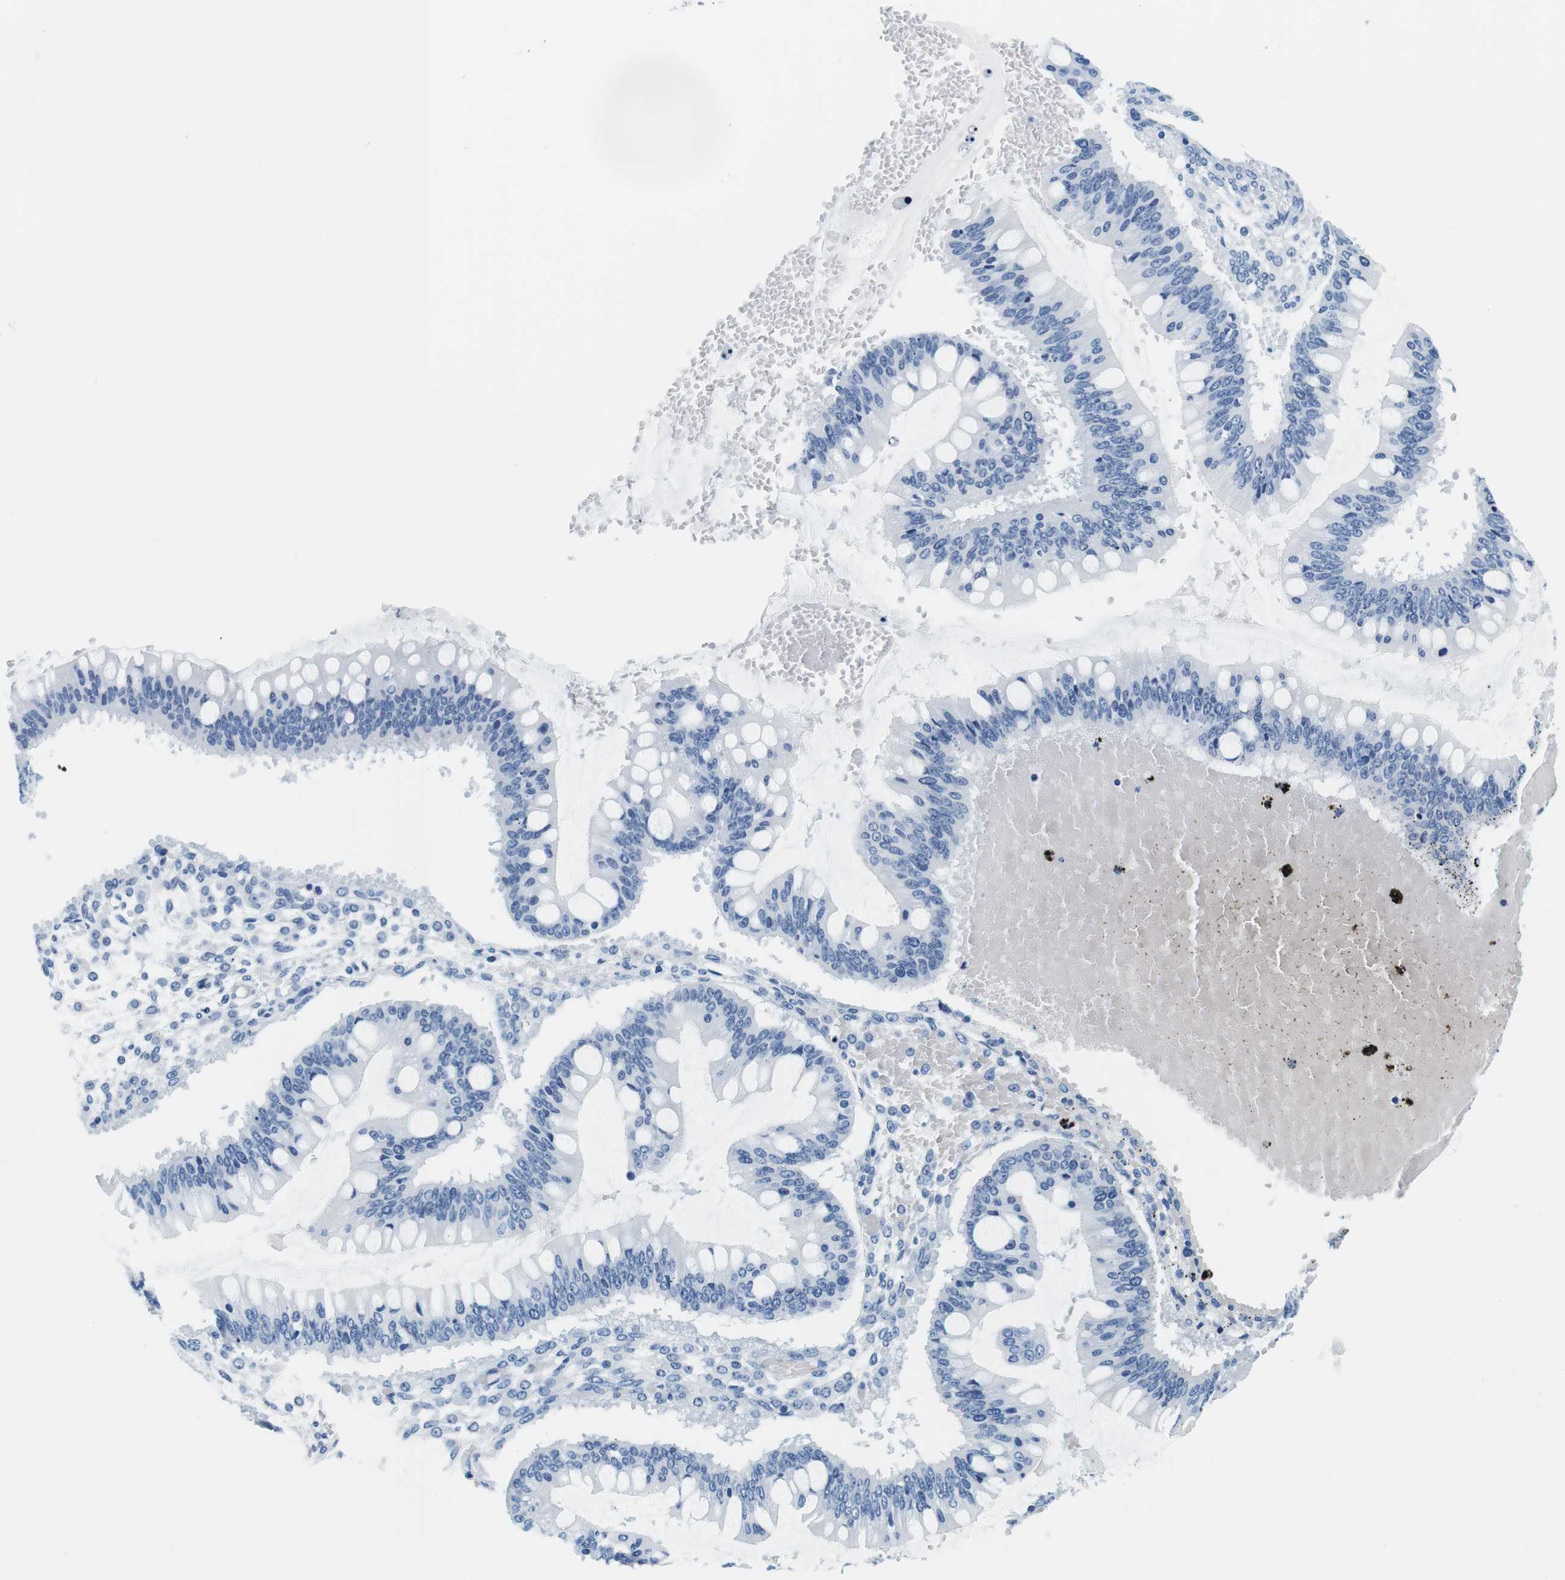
{"staining": {"intensity": "negative", "quantity": "none", "location": "none"}, "tissue": "ovarian cancer", "cell_type": "Tumor cells", "image_type": "cancer", "snomed": [{"axis": "morphology", "description": "Cystadenocarcinoma, mucinous, NOS"}, {"axis": "topography", "description": "Ovary"}], "caption": "High magnification brightfield microscopy of ovarian mucinous cystadenocarcinoma stained with DAB (brown) and counterstained with hematoxylin (blue): tumor cells show no significant expression.", "gene": "ELANE", "patient": {"sex": "female", "age": 73}}